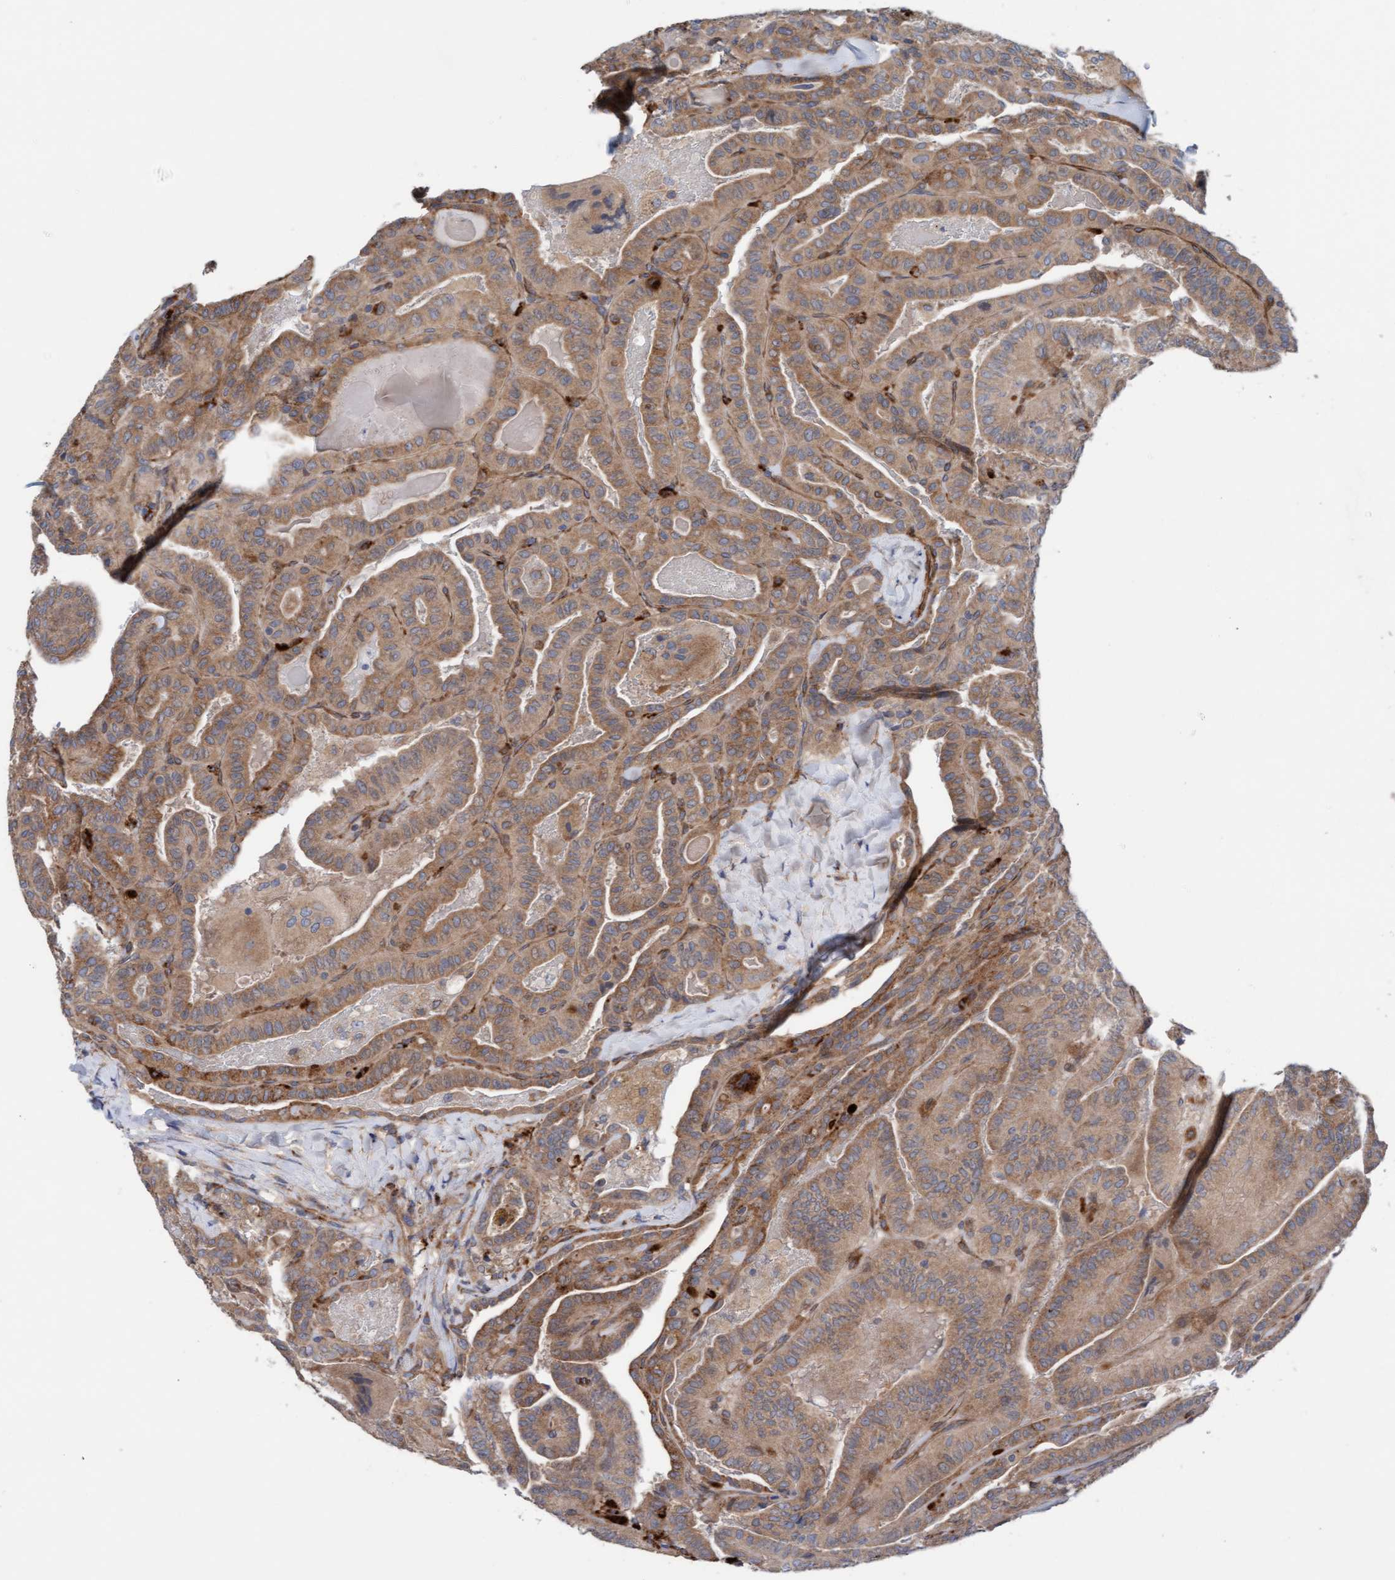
{"staining": {"intensity": "moderate", "quantity": ">75%", "location": "cytoplasmic/membranous"}, "tissue": "thyroid cancer", "cell_type": "Tumor cells", "image_type": "cancer", "snomed": [{"axis": "morphology", "description": "Papillary adenocarcinoma, NOS"}, {"axis": "topography", "description": "Thyroid gland"}], "caption": "Thyroid cancer stained with immunohistochemistry shows moderate cytoplasmic/membranous expression in approximately >75% of tumor cells. Using DAB (3,3'-diaminobenzidine) (brown) and hematoxylin (blue) stains, captured at high magnification using brightfield microscopy.", "gene": "CDK5RAP3", "patient": {"sex": "male", "age": 77}}